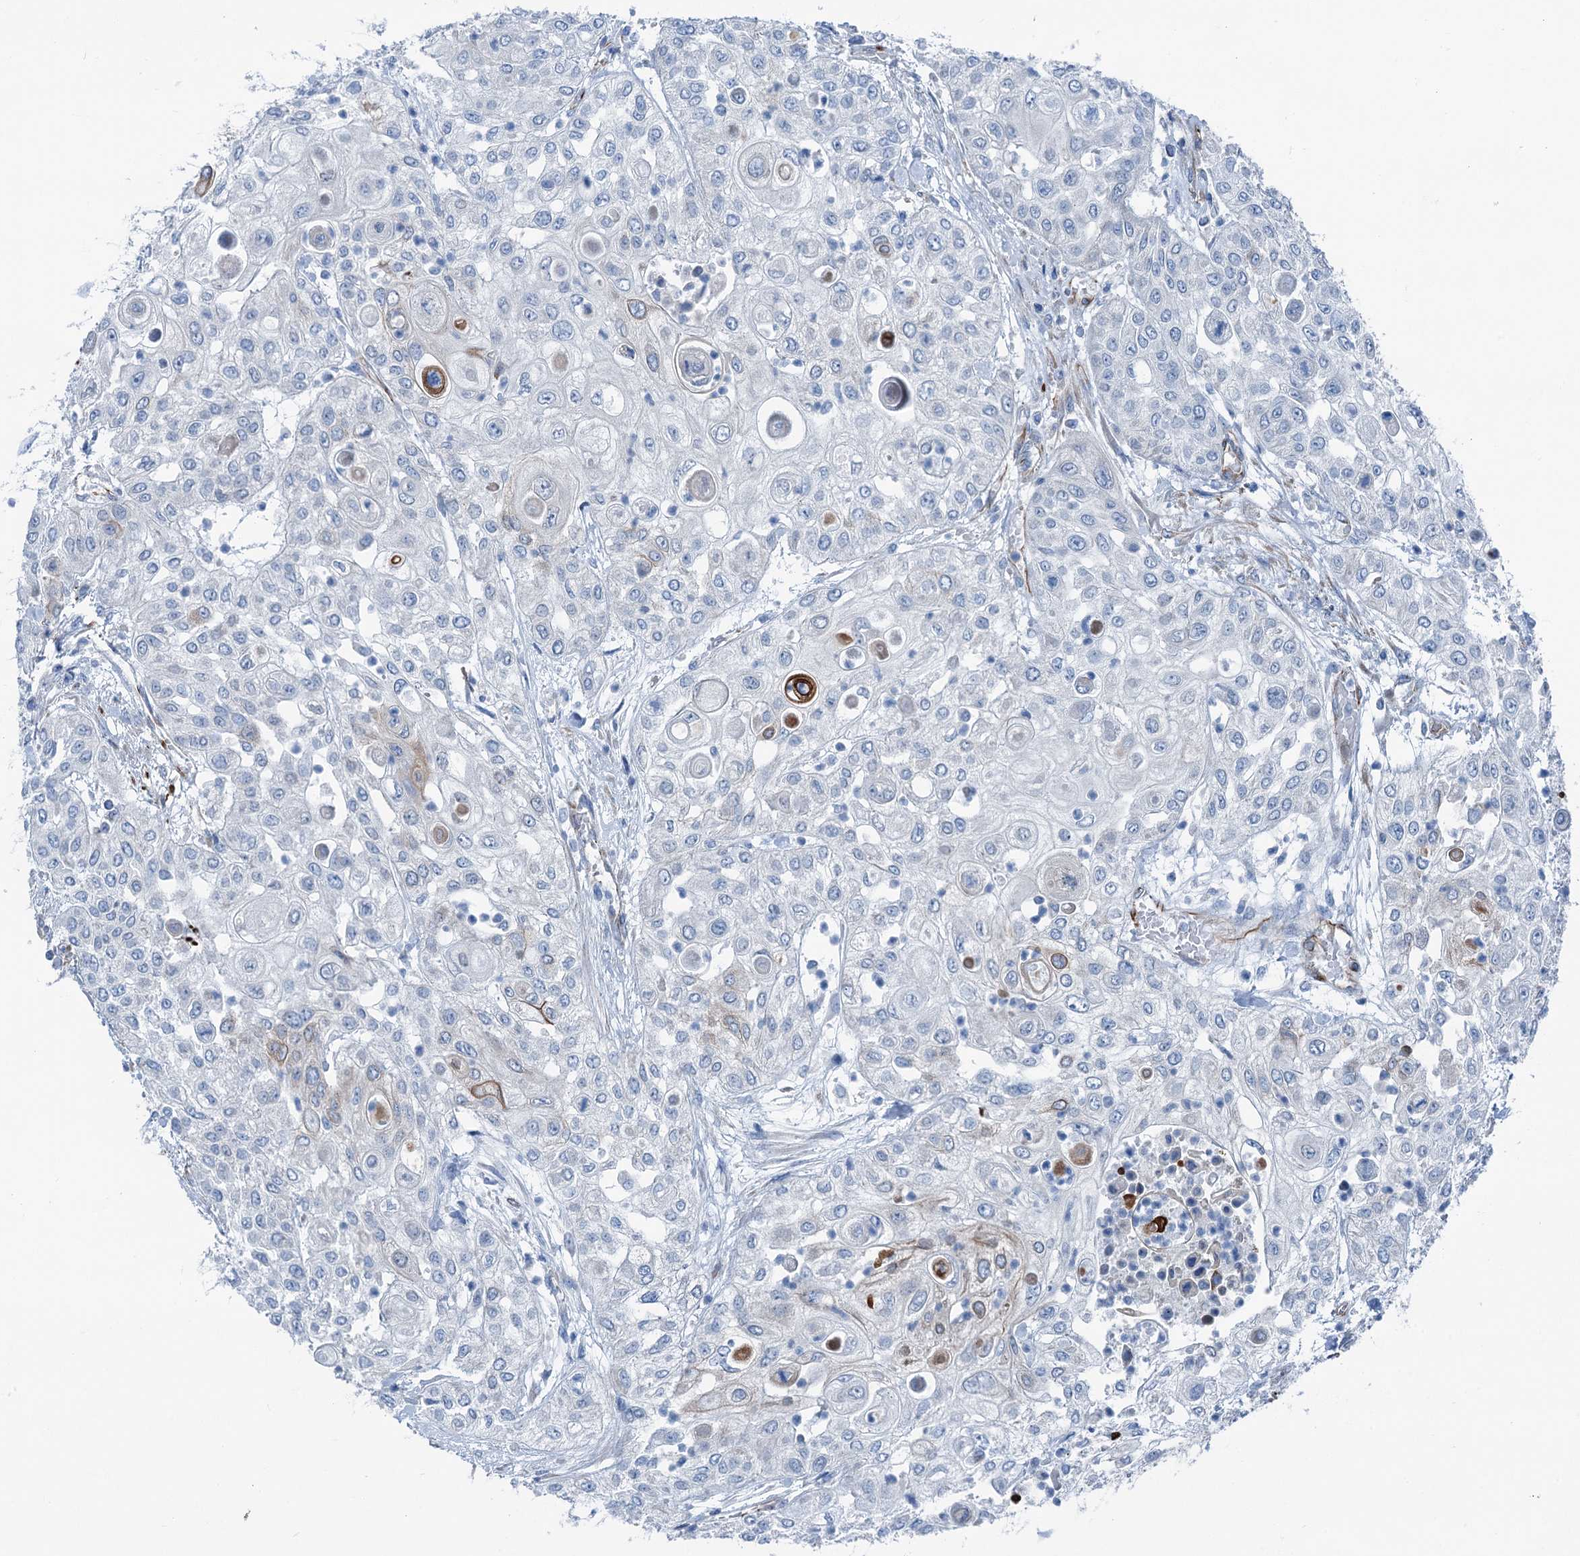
{"staining": {"intensity": "negative", "quantity": "none", "location": "none"}, "tissue": "urothelial cancer", "cell_type": "Tumor cells", "image_type": "cancer", "snomed": [{"axis": "morphology", "description": "Urothelial carcinoma, High grade"}, {"axis": "topography", "description": "Urinary bladder"}], "caption": "Human high-grade urothelial carcinoma stained for a protein using IHC shows no positivity in tumor cells.", "gene": "CALCOCO1", "patient": {"sex": "female", "age": 79}}